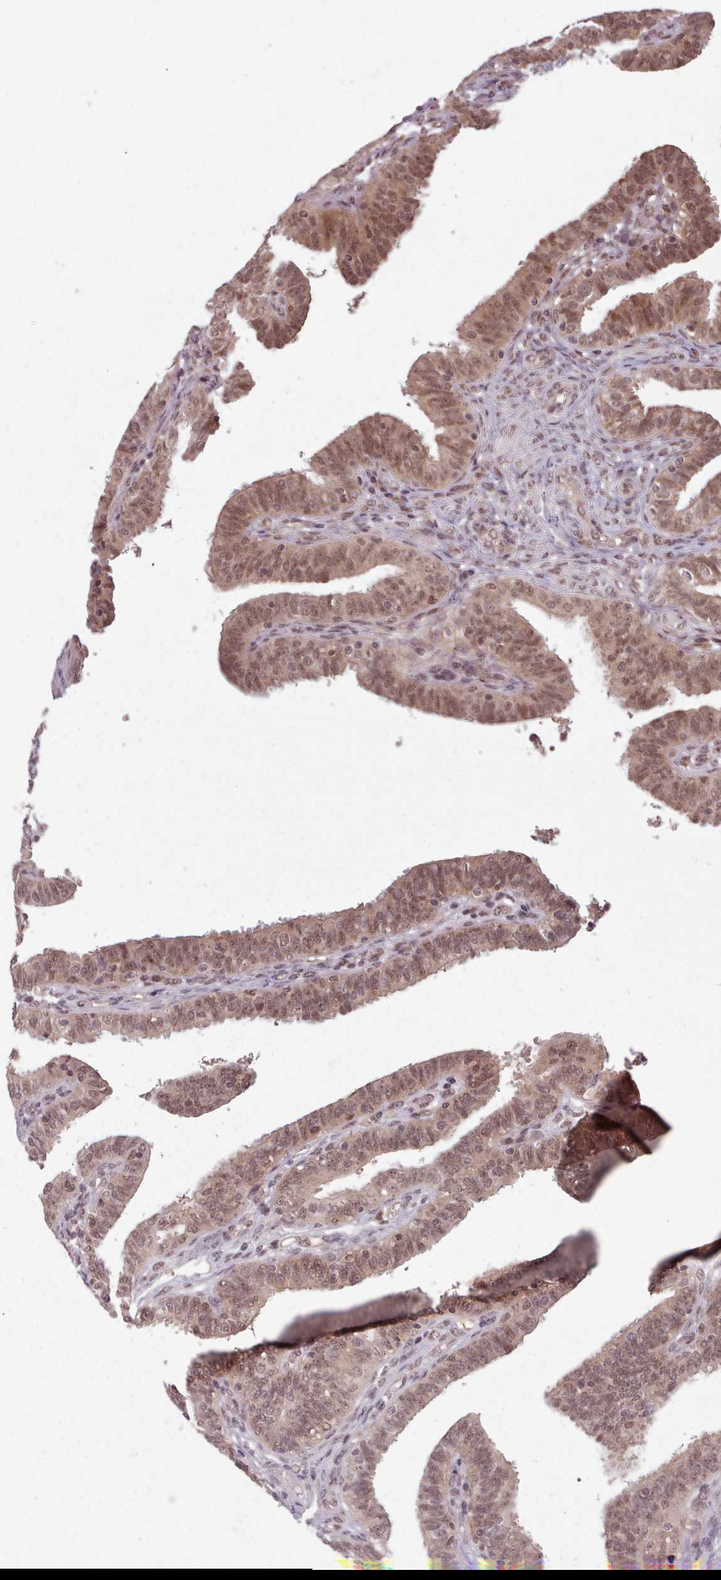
{"staining": {"intensity": "moderate", "quantity": ">75%", "location": "cytoplasmic/membranous,nuclear"}, "tissue": "fallopian tube", "cell_type": "Glandular cells", "image_type": "normal", "snomed": [{"axis": "morphology", "description": "Normal tissue, NOS"}, {"axis": "topography", "description": "Fallopian tube"}], "caption": "Protein positivity by IHC exhibits moderate cytoplasmic/membranous,nuclear positivity in about >75% of glandular cells in normal fallopian tube. The staining was performed using DAB, with brown indicating positive protein expression. Nuclei are stained blue with hematoxylin.", "gene": "DHX8", "patient": {"sex": "female", "age": 39}}